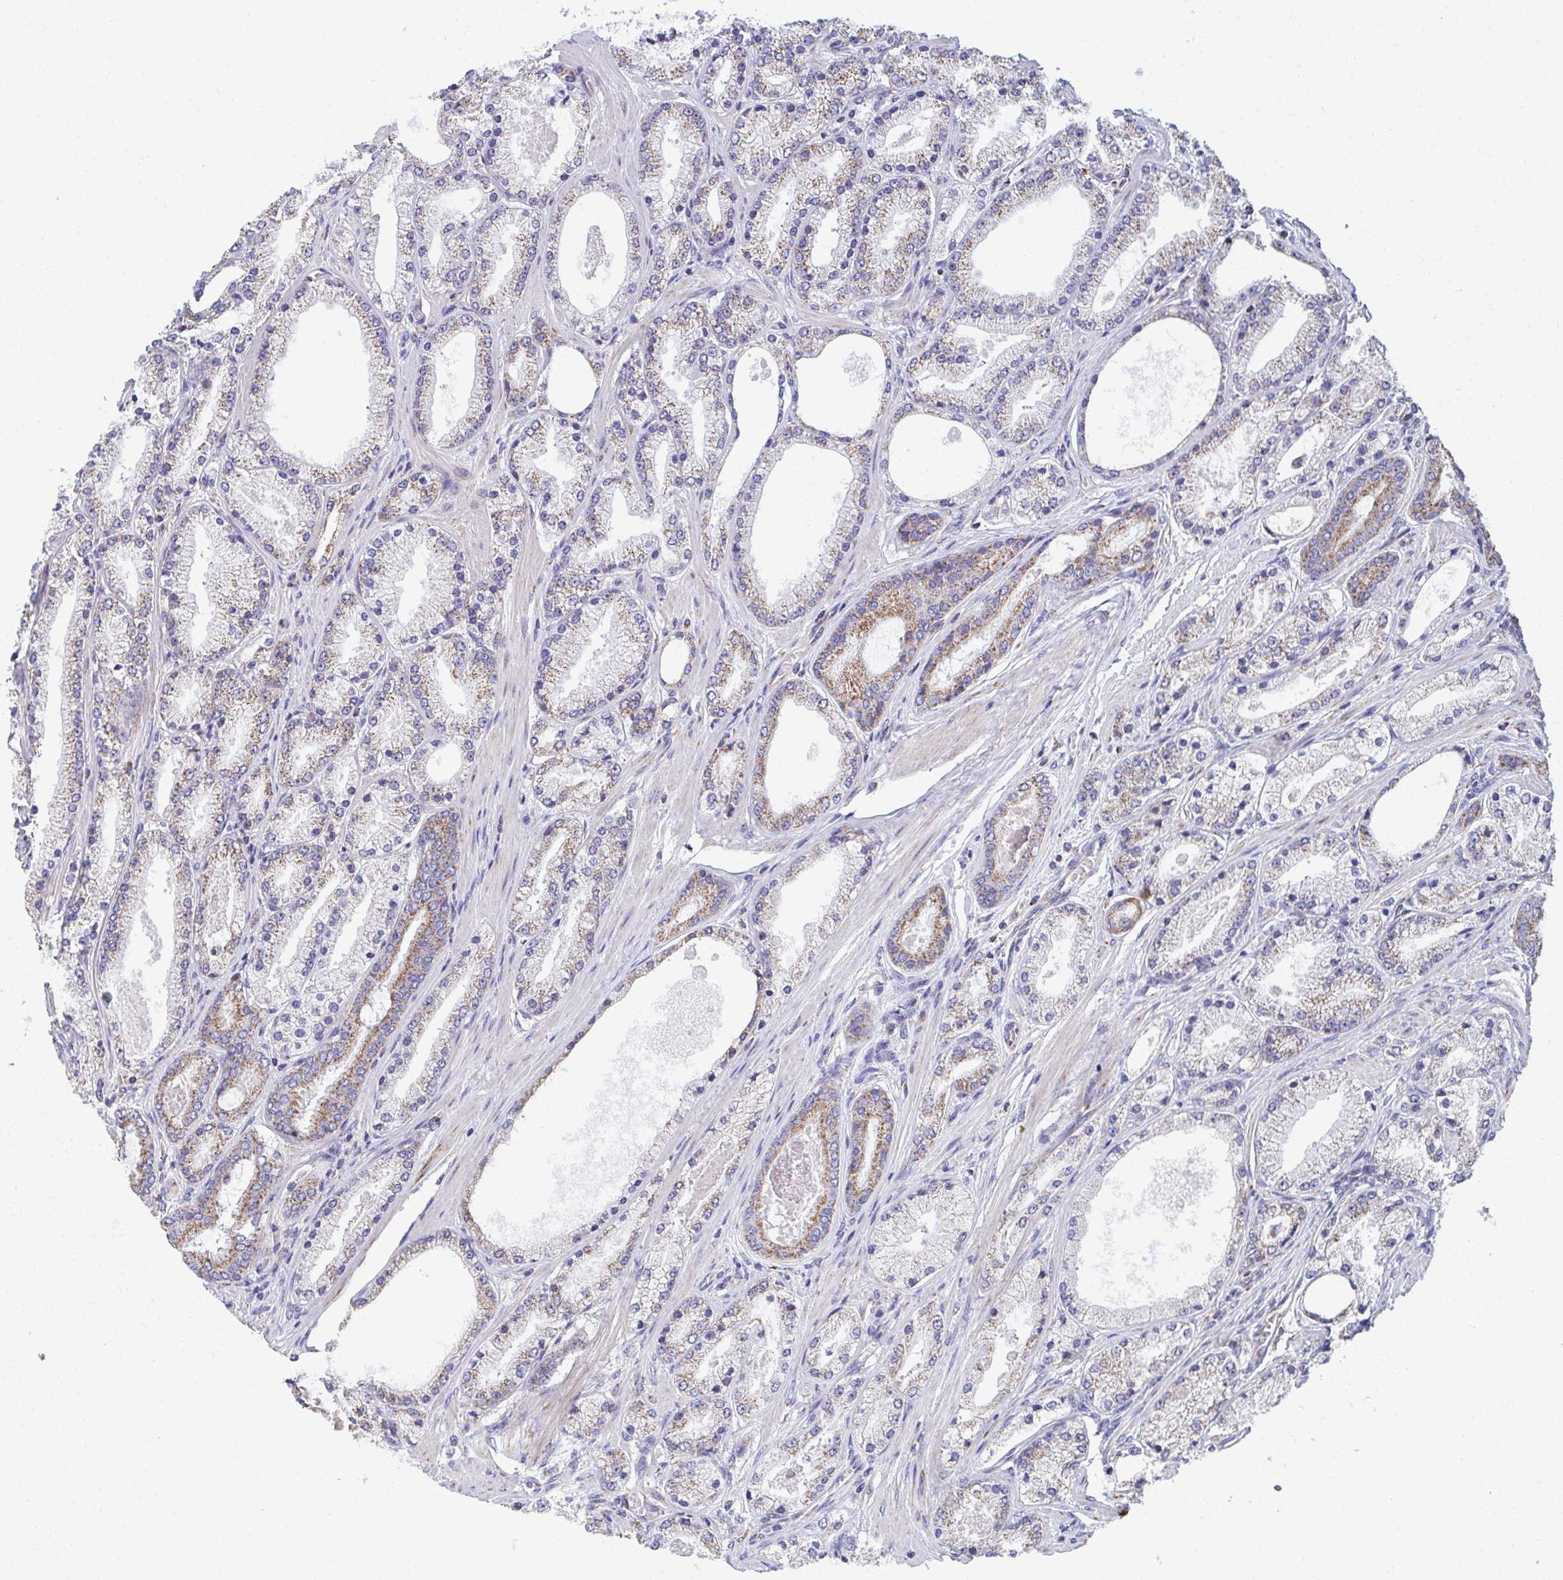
{"staining": {"intensity": "moderate", "quantity": "<25%", "location": "cytoplasmic/membranous"}, "tissue": "prostate cancer", "cell_type": "Tumor cells", "image_type": "cancer", "snomed": [{"axis": "morphology", "description": "Adenocarcinoma, High grade"}, {"axis": "topography", "description": "Prostate"}], "caption": "Immunohistochemistry (IHC) image of neoplastic tissue: human adenocarcinoma (high-grade) (prostate) stained using immunohistochemistry (IHC) demonstrates low levels of moderate protein expression localized specifically in the cytoplasmic/membranous of tumor cells, appearing as a cytoplasmic/membranous brown color.", "gene": "RCC1L", "patient": {"sex": "male", "age": 63}}